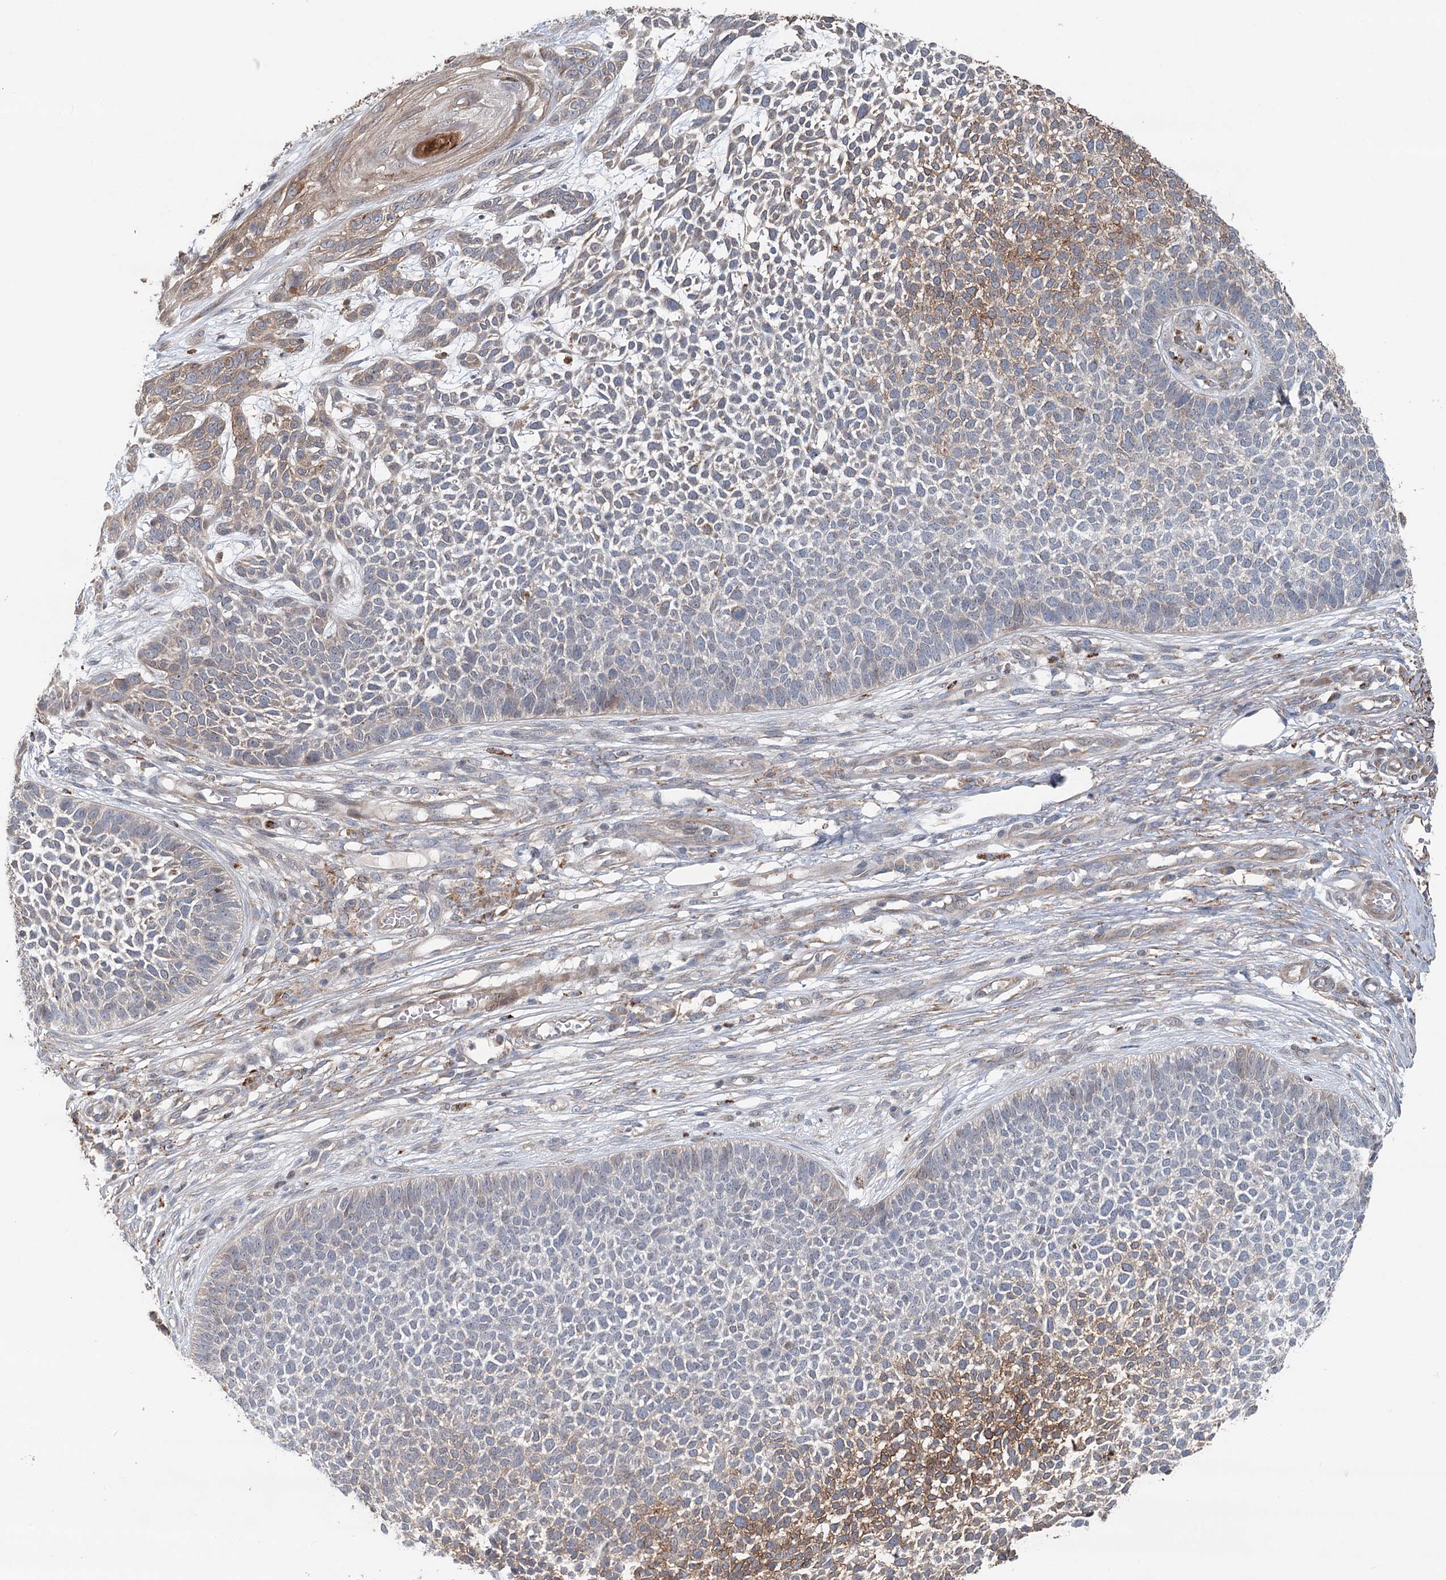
{"staining": {"intensity": "moderate", "quantity": "<25%", "location": "cytoplasmic/membranous"}, "tissue": "skin cancer", "cell_type": "Tumor cells", "image_type": "cancer", "snomed": [{"axis": "morphology", "description": "Basal cell carcinoma"}, {"axis": "topography", "description": "Skin"}], "caption": "Immunohistochemistry (IHC) staining of skin cancer, which exhibits low levels of moderate cytoplasmic/membranous staining in about <25% of tumor cells indicating moderate cytoplasmic/membranous protein expression. The staining was performed using DAB (3,3'-diaminobenzidine) (brown) for protein detection and nuclei were counterstained in hematoxylin (blue).", "gene": "RNF111", "patient": {"sex": "female", "age": 84}}